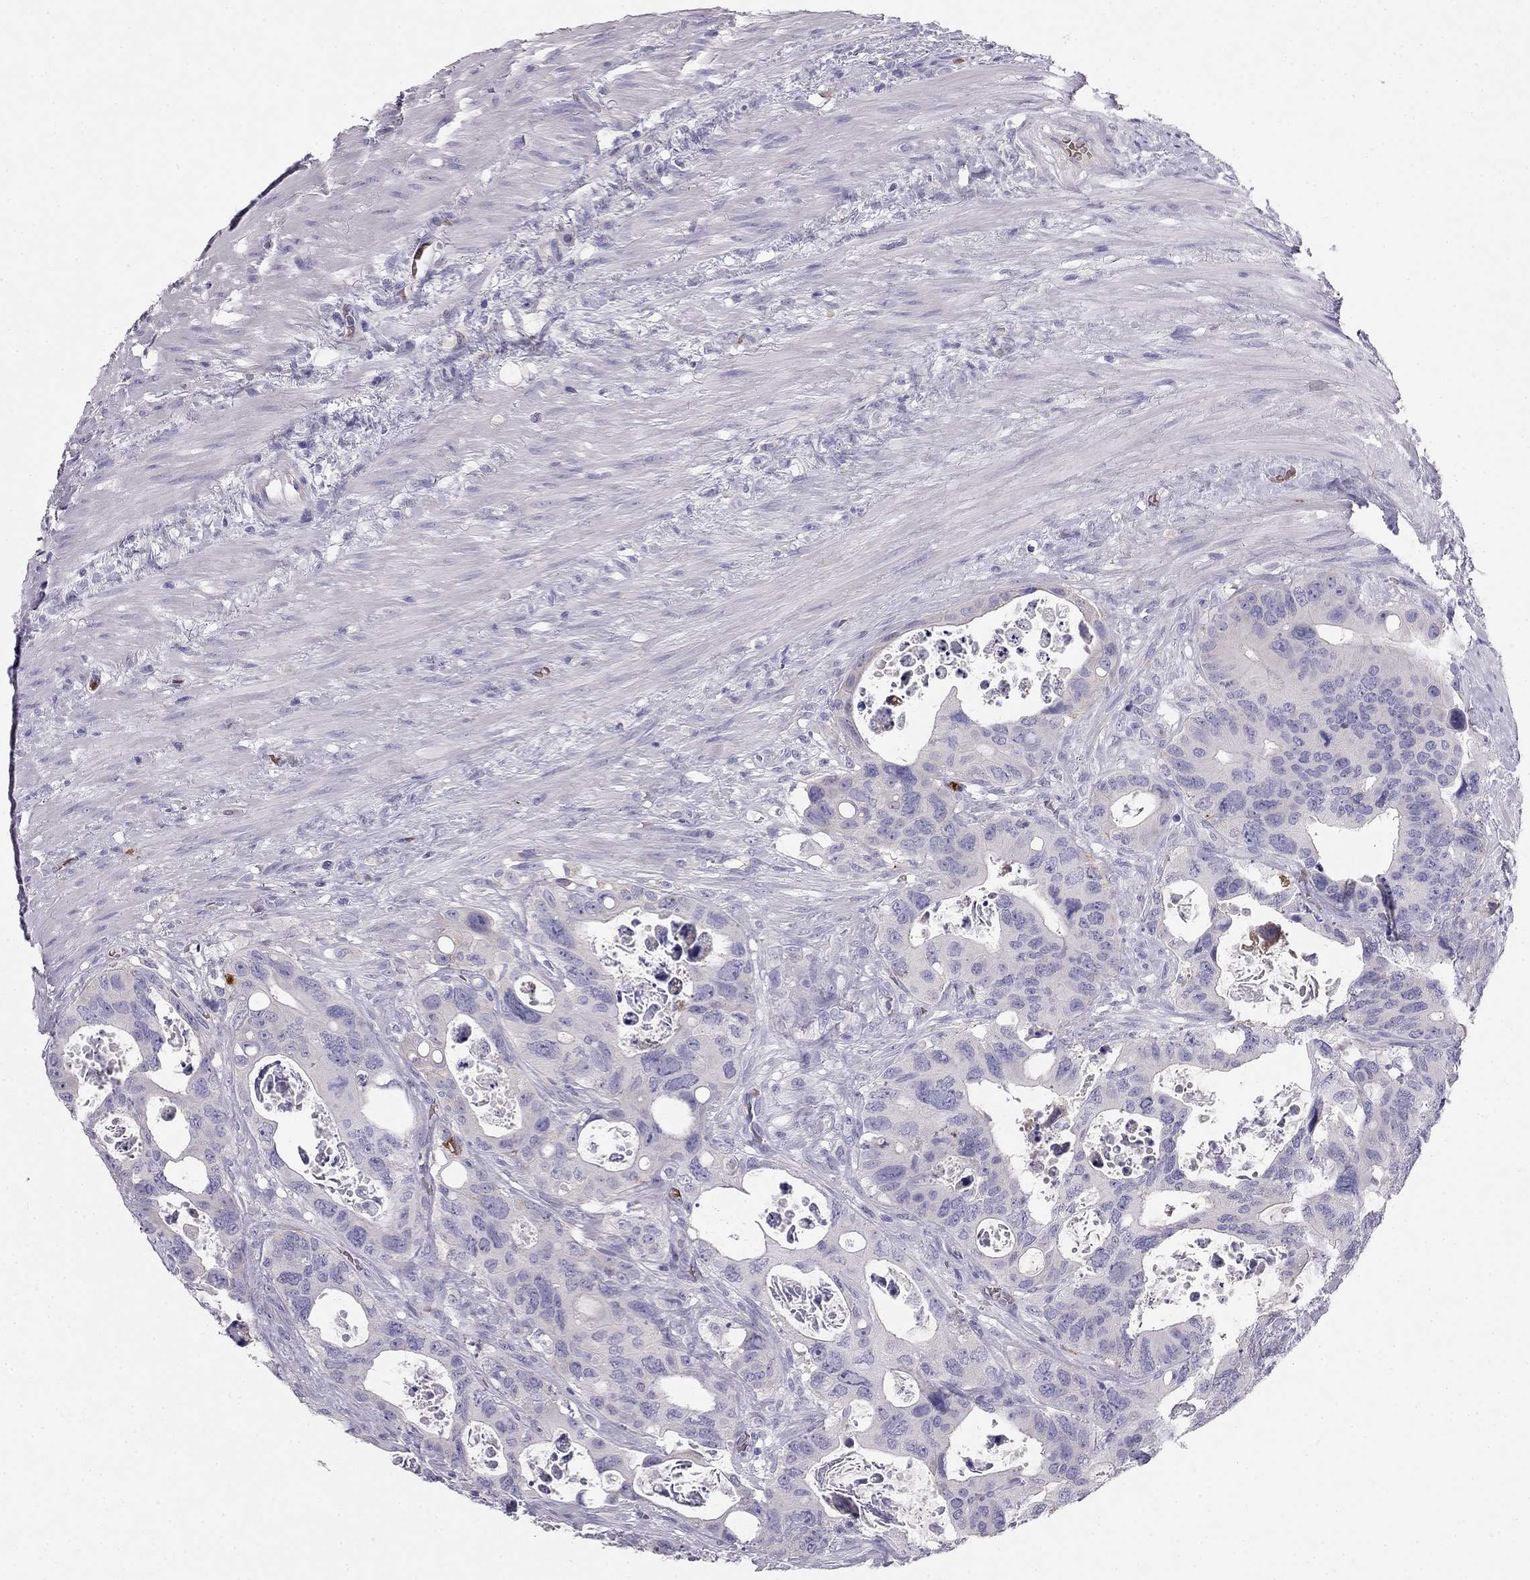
{"staining": {"intensity": "negative", "quantity": "none", "location": "none"}, "tissue": "colorectal cancer", "cell_type": "Tumor cells", "image_type": "cancer", "snomed": [{"axis": "morphology", "description": "Adenocarcinoma, NOS"}, {"axis": "topography", "description": "Rectum"}], "caption": "Tumor cells show no significant positivity in colorectal cancer. (Stains: DAB (3,3'-diaminobenzidine) IHC with hematoxylin counter stain, Microscopy: brightfield microscopy at high magnification).", "gene": "RHD", "patient": {"sex": "male", "age": 64}}